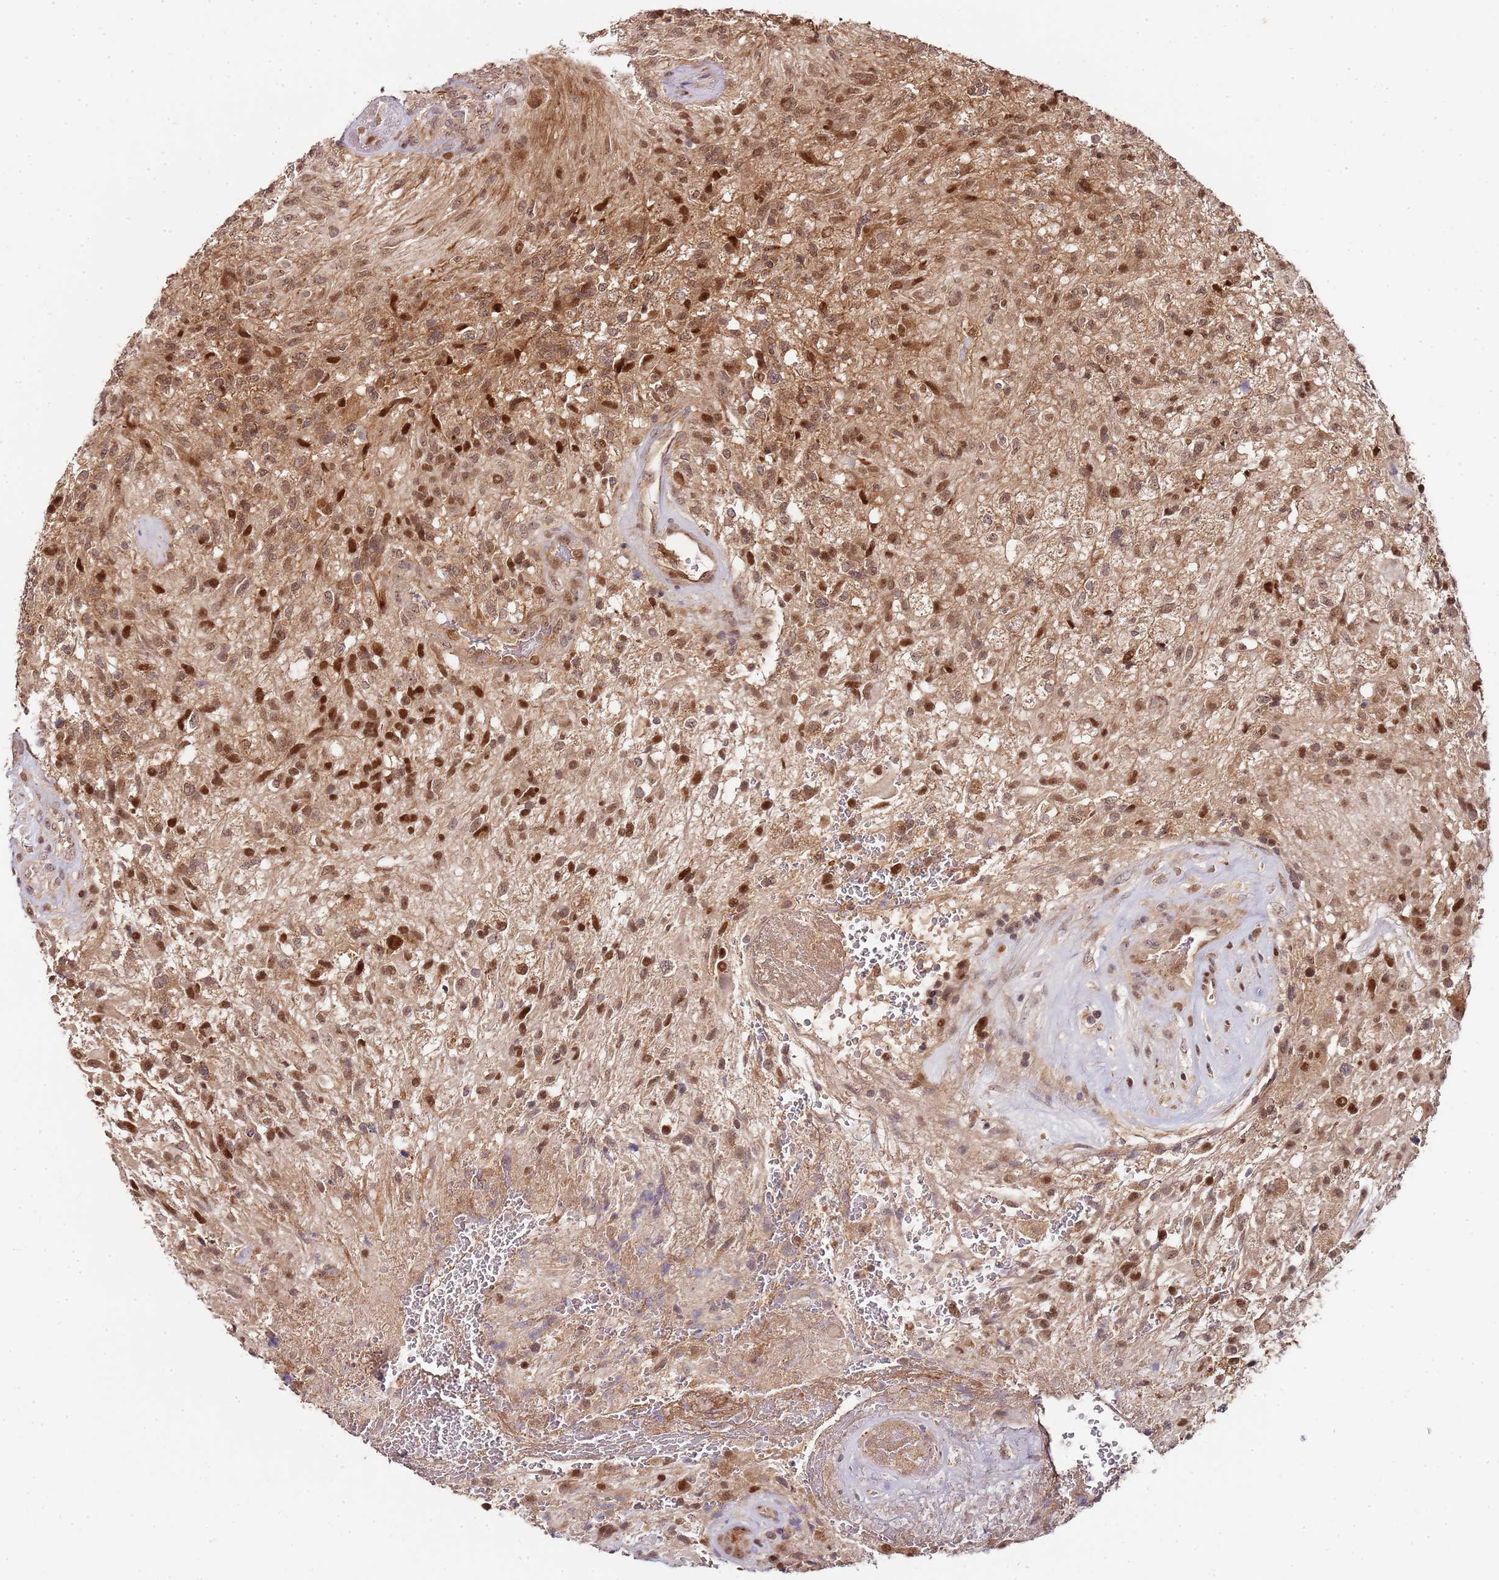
{"staining": {"intensity": "moderate", "quantity": ">75%", "location": "nuclear"}, "tissue": "glioma", "cell_type": "Tumor cells", "image_type": "cancer", "snomed": [{"axis": "morphology", "description": "Glioma, malignant, High grade"}, {"axis": "topography", "description": "Brain"}], "caption": "Tumor cells exhibit moderate nuclear positivity in about >75% of cells in glioma. Using DAB (3,3'-diaminobenzidine) (brown) and hematoxylin (blue) stains, captured at high magnification using brightfield microscopy.", "gene": "EDC3", "patient": {"sex": "male", "age": 56}}